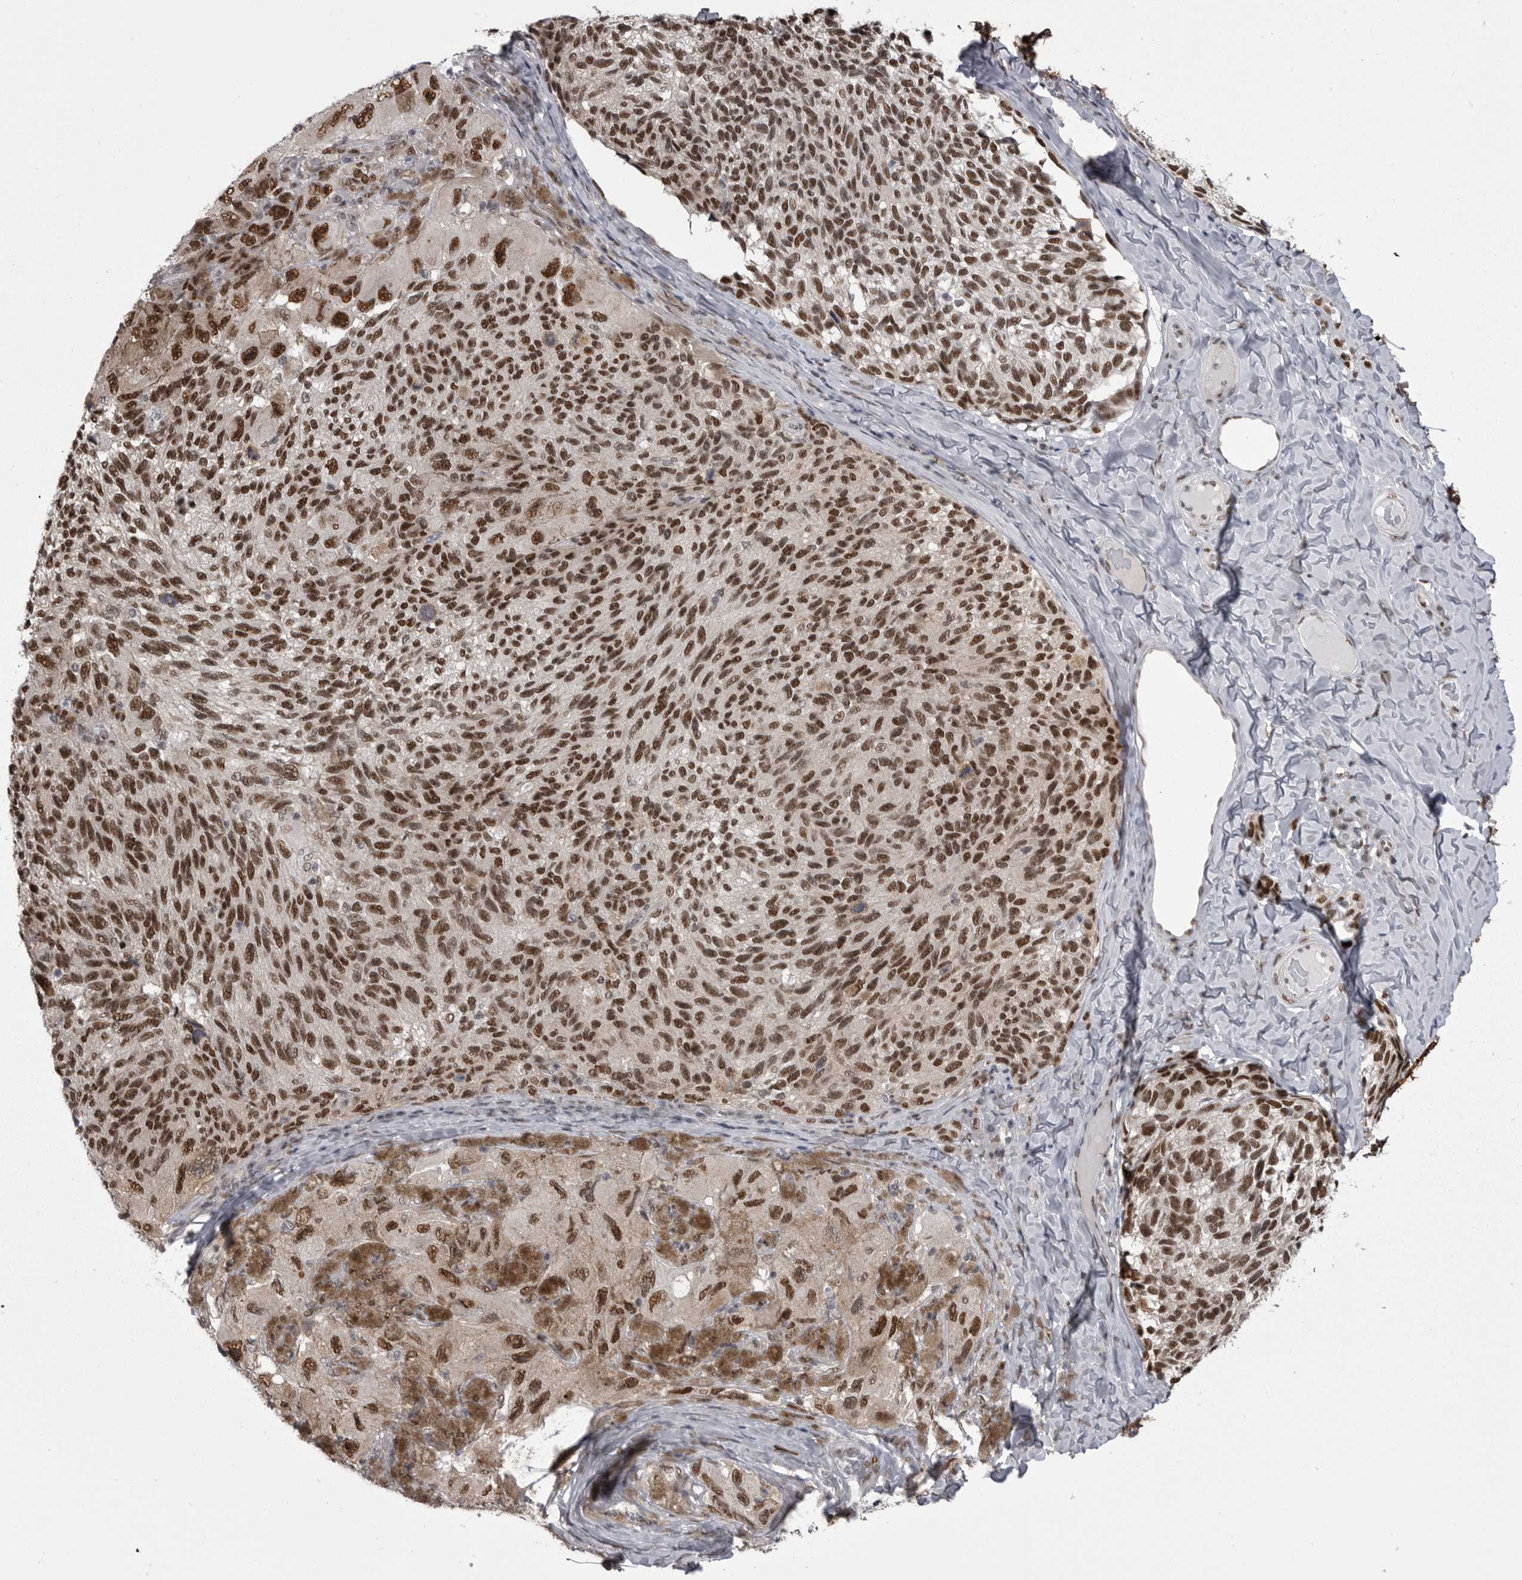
{"staining": {"intensity": "strong", "quantity": ">75%", "location": "nuclear"}, "tissue": "melanoma", "cell_type": "Tumor cells", "image_type": "cancer", "snomed": [{"axis": "morphology", "description": "Malignant melanoma, NOS"}, {"axis": "topography", "description": "Skin"}], "caption": "Melanoma was stained to show a protein in brown. There is high levels of strong nuclear staining in about >75% of tumor cells.", "gene": "MEPCE", "patient": {"sex": "female", "age": 73}}